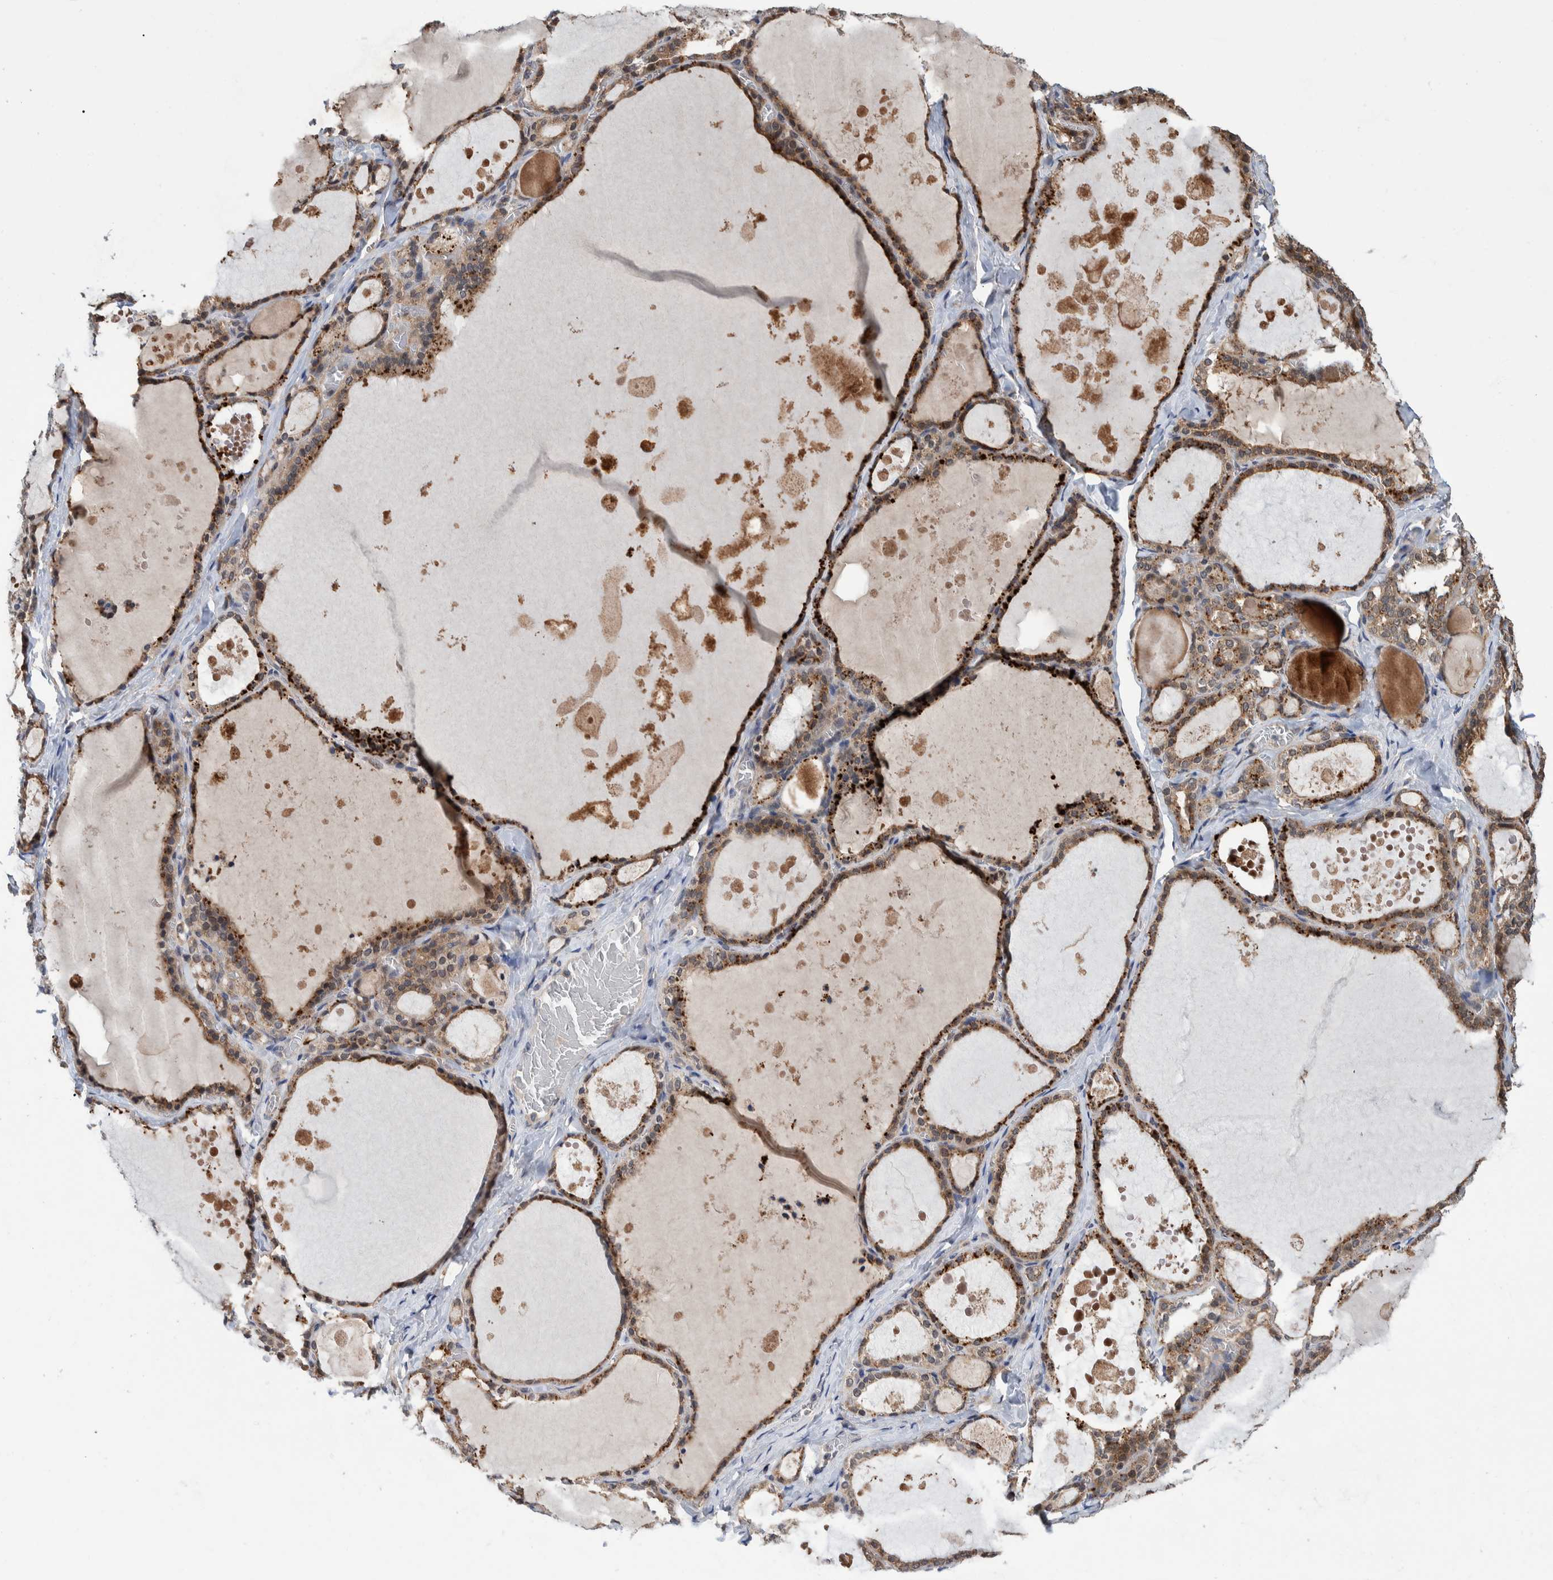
{"staining": {"intensity": "moderate", "quantity": ">75%", "location": "cytoplasmic/membranous"}, "tissue": "thyroid gland", "cell_type": "Glandular cells", "image_type": "normal", "snomed": [{"axis": "morphology", "description": "Normal tissue, NOS"}, {"axis": "topography", "description": "Thyroid gland"}], "caption": "IHC image of unremarkable thyroid gland: human thyroid gland stained using immunohistochemistry (IHC) displays medium levels of moderate protein expression localized specifically in the cytoplasmic/membranous of glandular cells, appearing as a cytoplasmic/membranous brown color.", "gene": "PLPBP", "patient": {"sex": "male", "age": 56}}